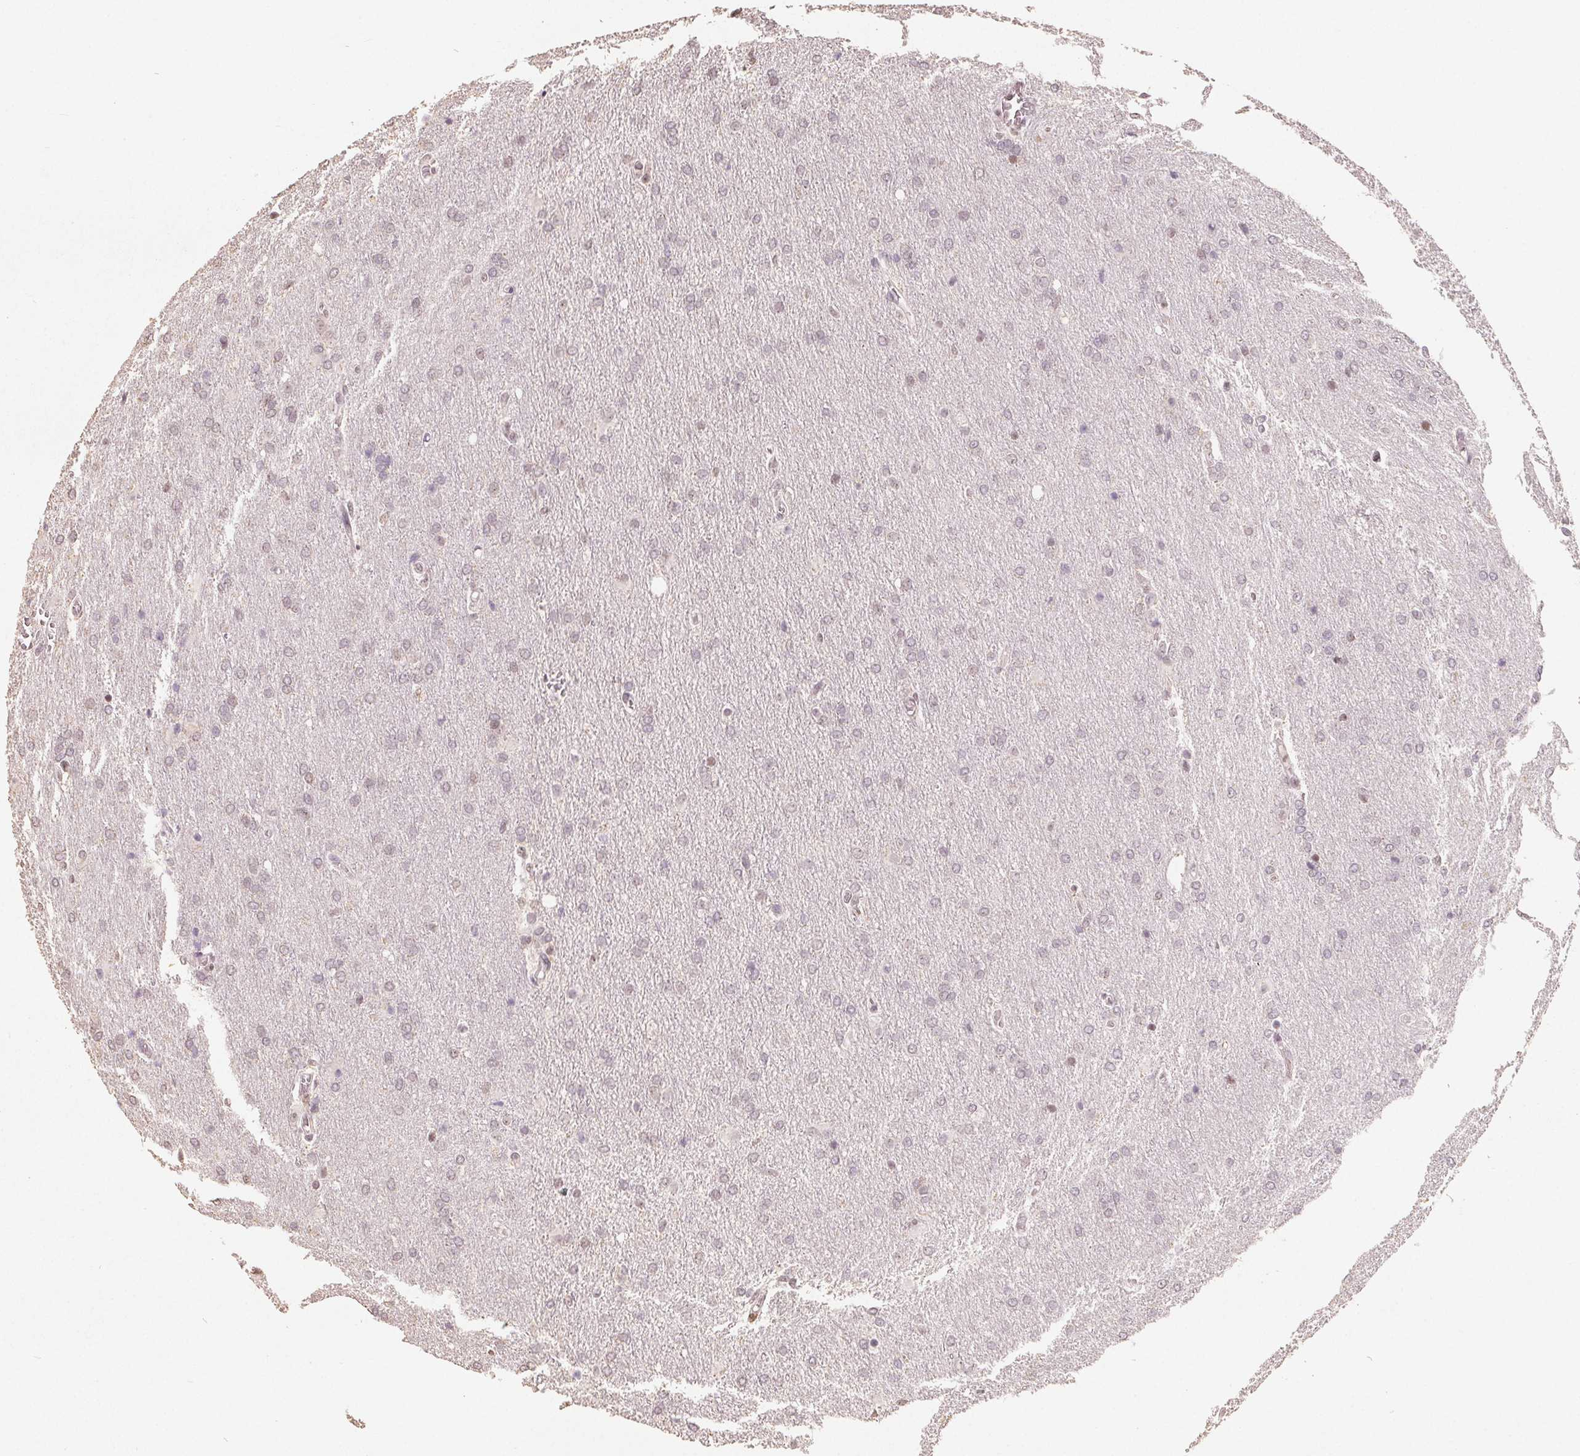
{"staining": {"intensity": "negative", "quantity": "none", "location": "none"}, "tissue": "glioma", "cell_type": "Tumor cells", "image_type": "cancer", "snomed": [{"axis": "morphology", "description": "Glioma, malignant, High grade"}, {"axis": "topography", "description": "Brain"}], "caption": "The image displays no staining of tumor cells in glioma.", "gene": "CCDC138", "patient": {"sex": "male", "age": 68}}